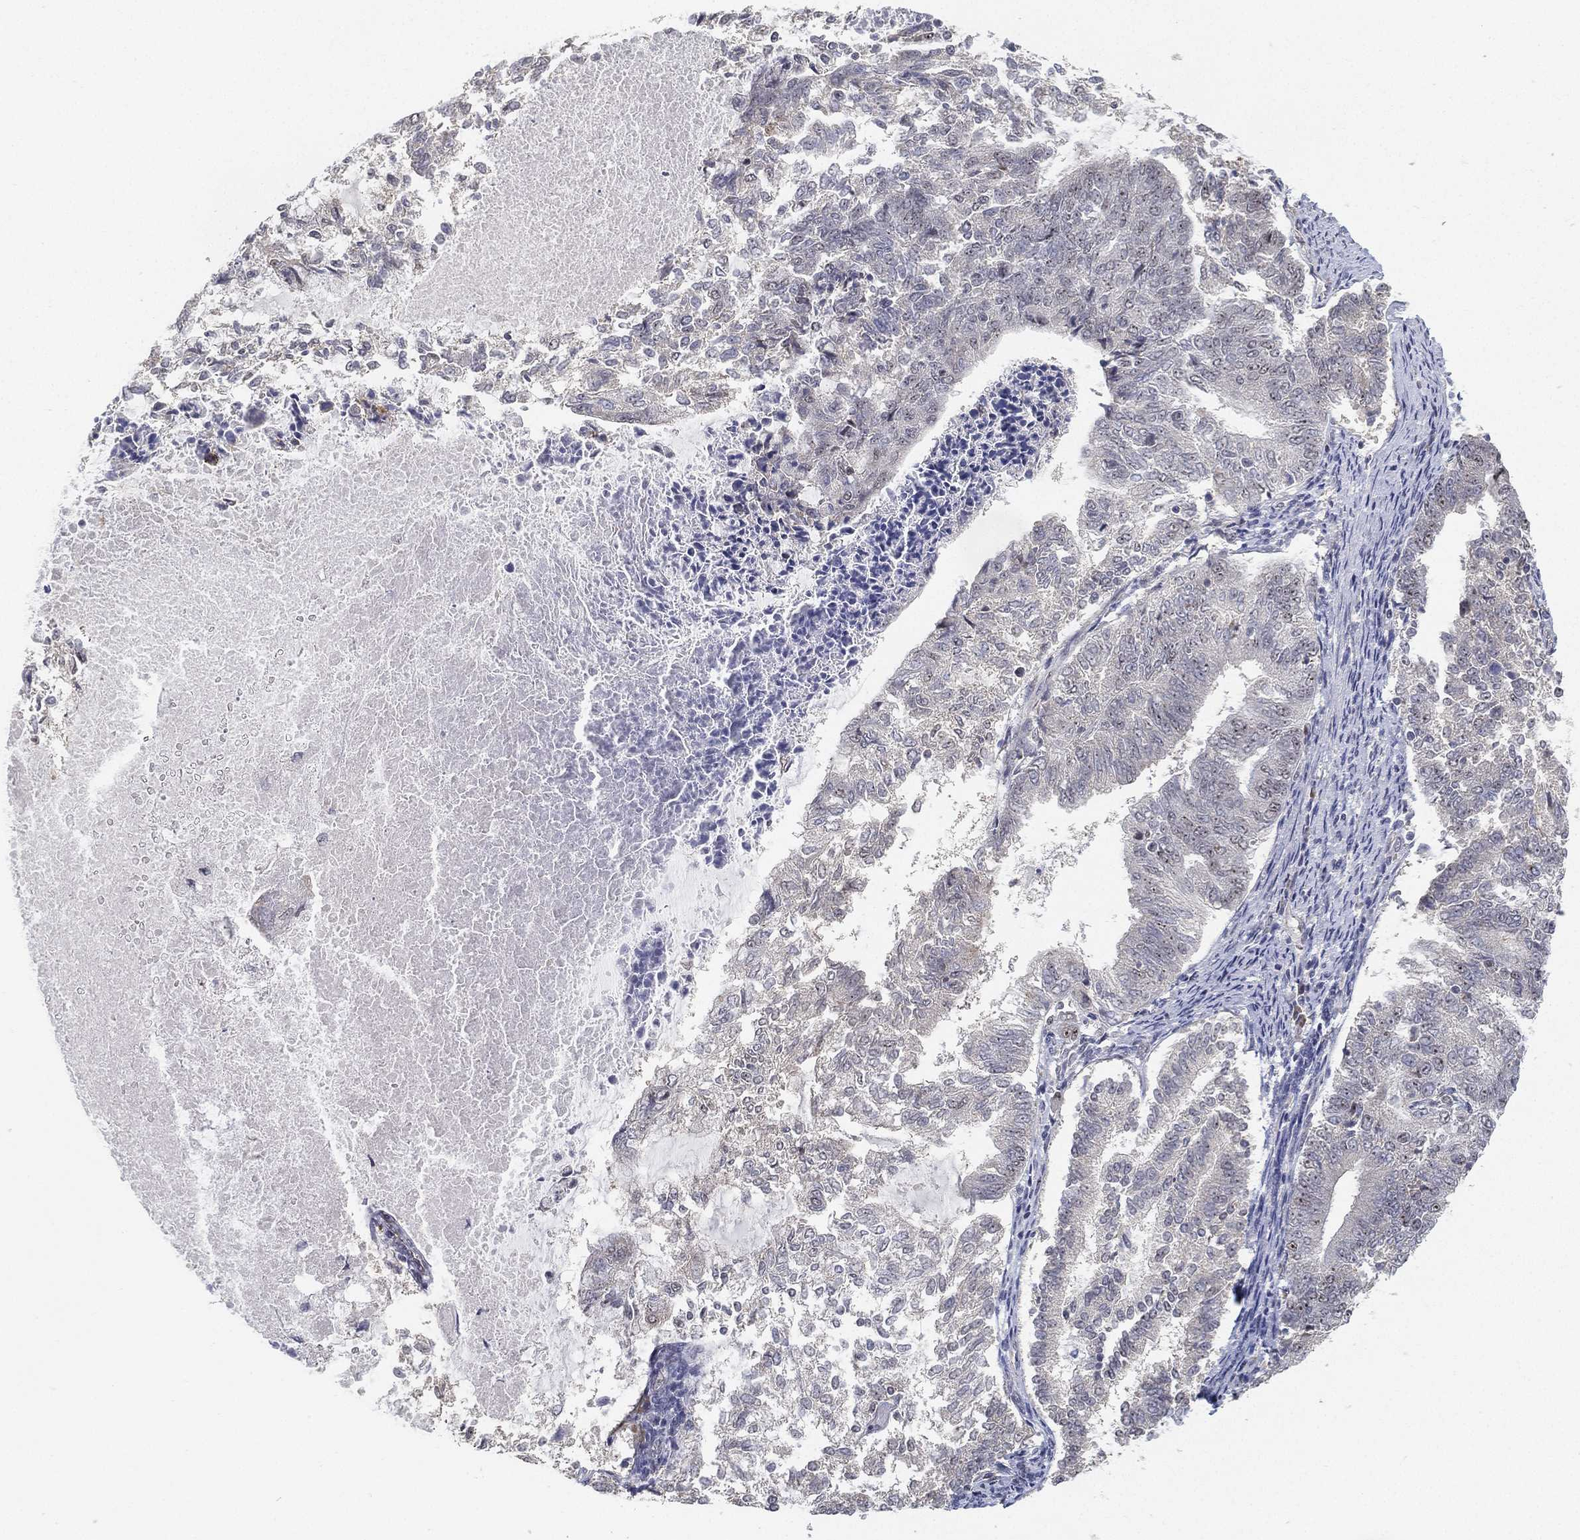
{"staining": {"intensity": "weak", "quantity": "<25%", "location": "nuclear"}, "tissue": "endometrial cancer", "cell_type": "Tumor cells", "image_type": "cancer", "snomed": [{"axis": "morphology", "description": "Adenocarcinoma, NOS"}, {"axis": "topography", "description": "Endometrium"}], "caption": "Tumor cells show no significant protein positivity in endometrial cancer (adenocarcinoma).", "gene": "PPP1R16B", "patient": {"sex": "female", "age": 65}}